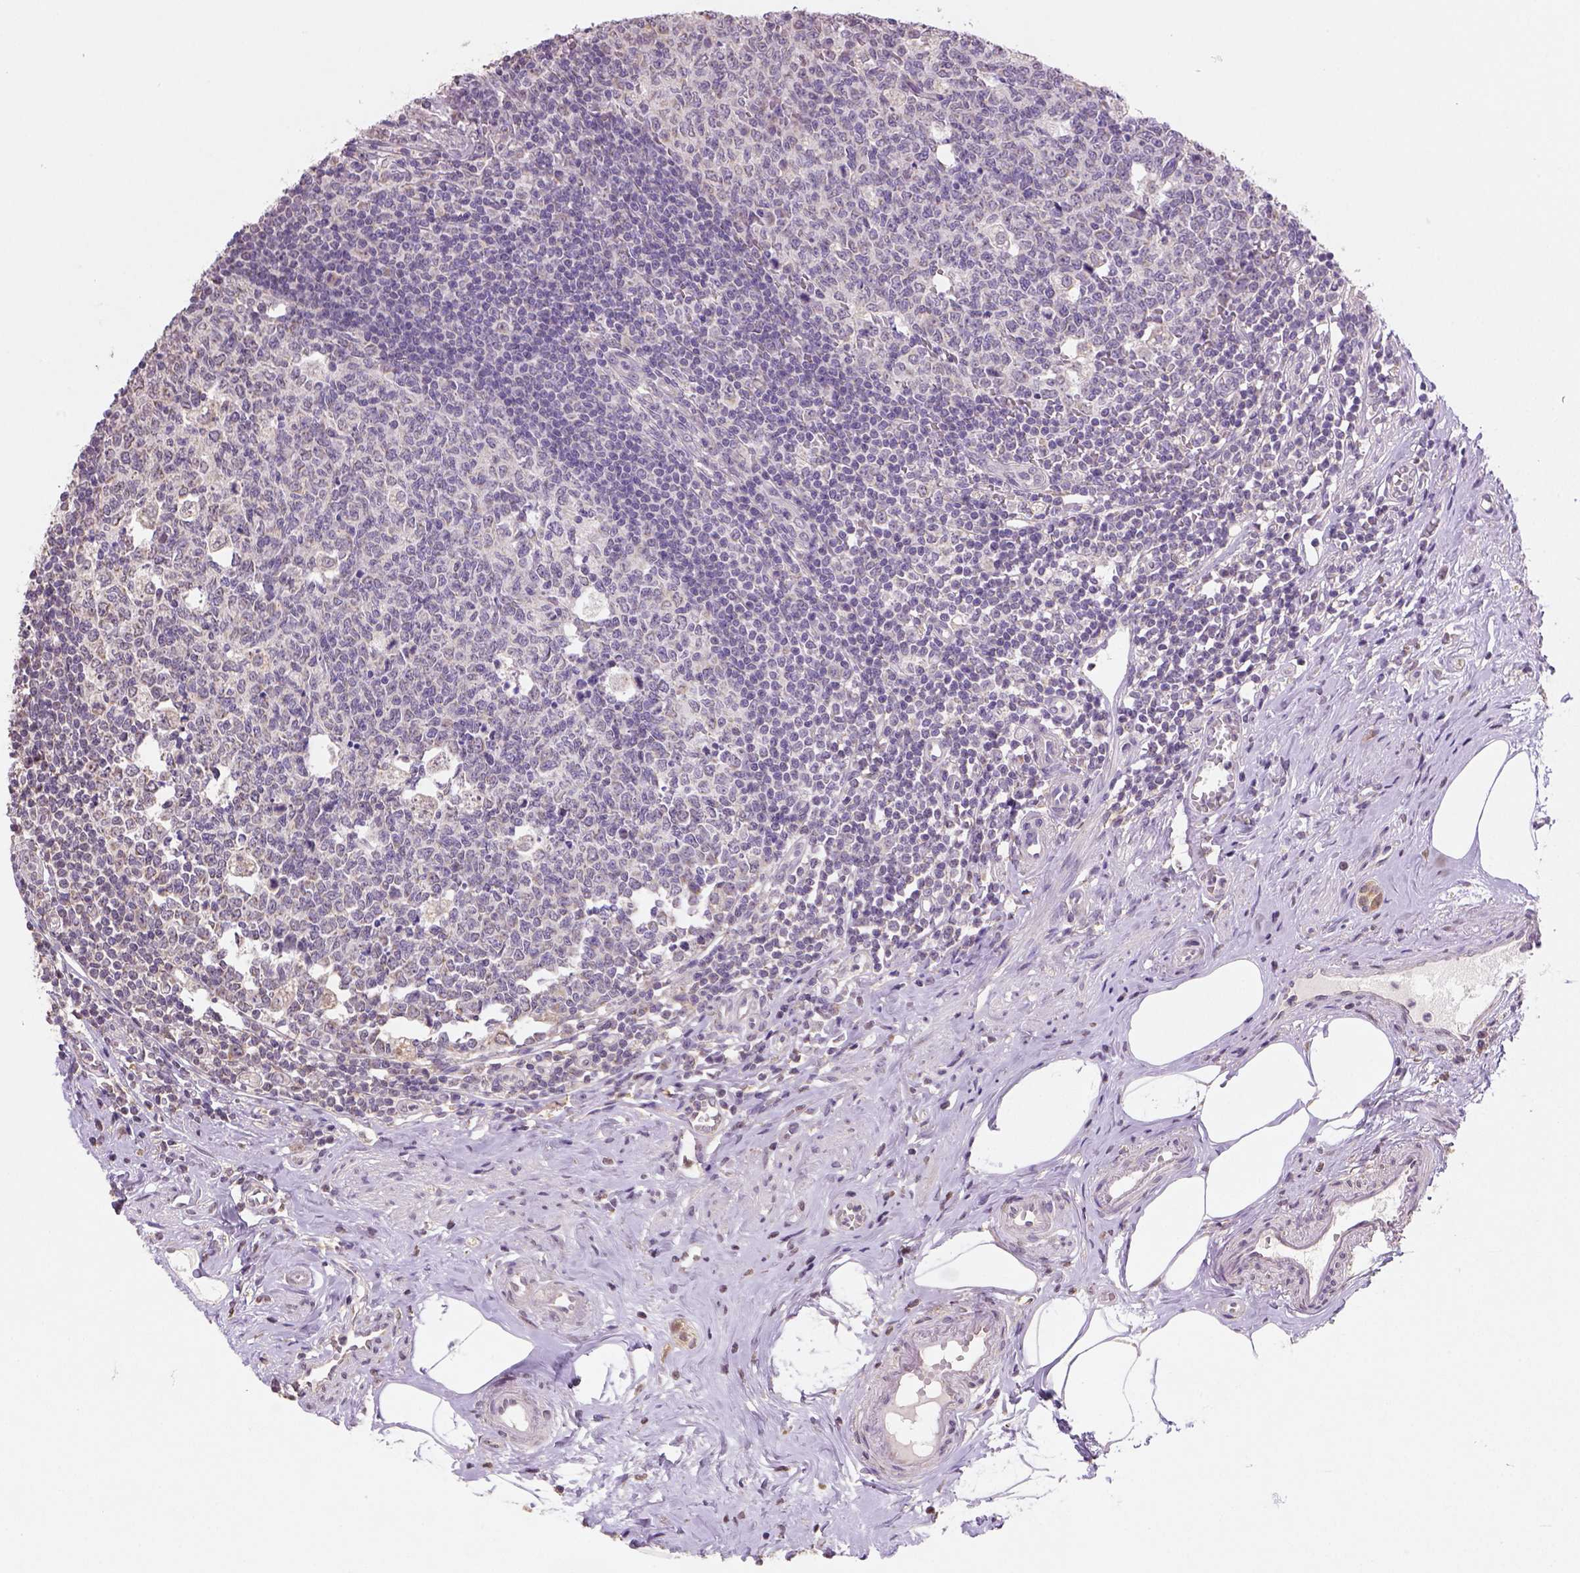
{"staining": {"intensity": "weak", "quantity": ">75%", "location": "cytoplasmic/membranous"}, "tissue": "appendix", "cell_type": "Glandular cells", "image_type": "normal", "snomed": [{"axis": "morphology", "description": "Normal tissue, NOS"}, {"axis": "morphology", "description": "Carcinoma, endometroid"}, {"axis": "topography", "description": "Appendix"}, {"axis": "topography", "description": "Colon"}], "caption": "High-power microscopy captured an immunohistochemistry (IHC) micrograph of unremarkable appendix, revealing weak cytoplasmic/membranous staining in approximately >75% of glandular cells.", "gene": "NUDT10", "patient": {"sex": "female", "age": 60}}